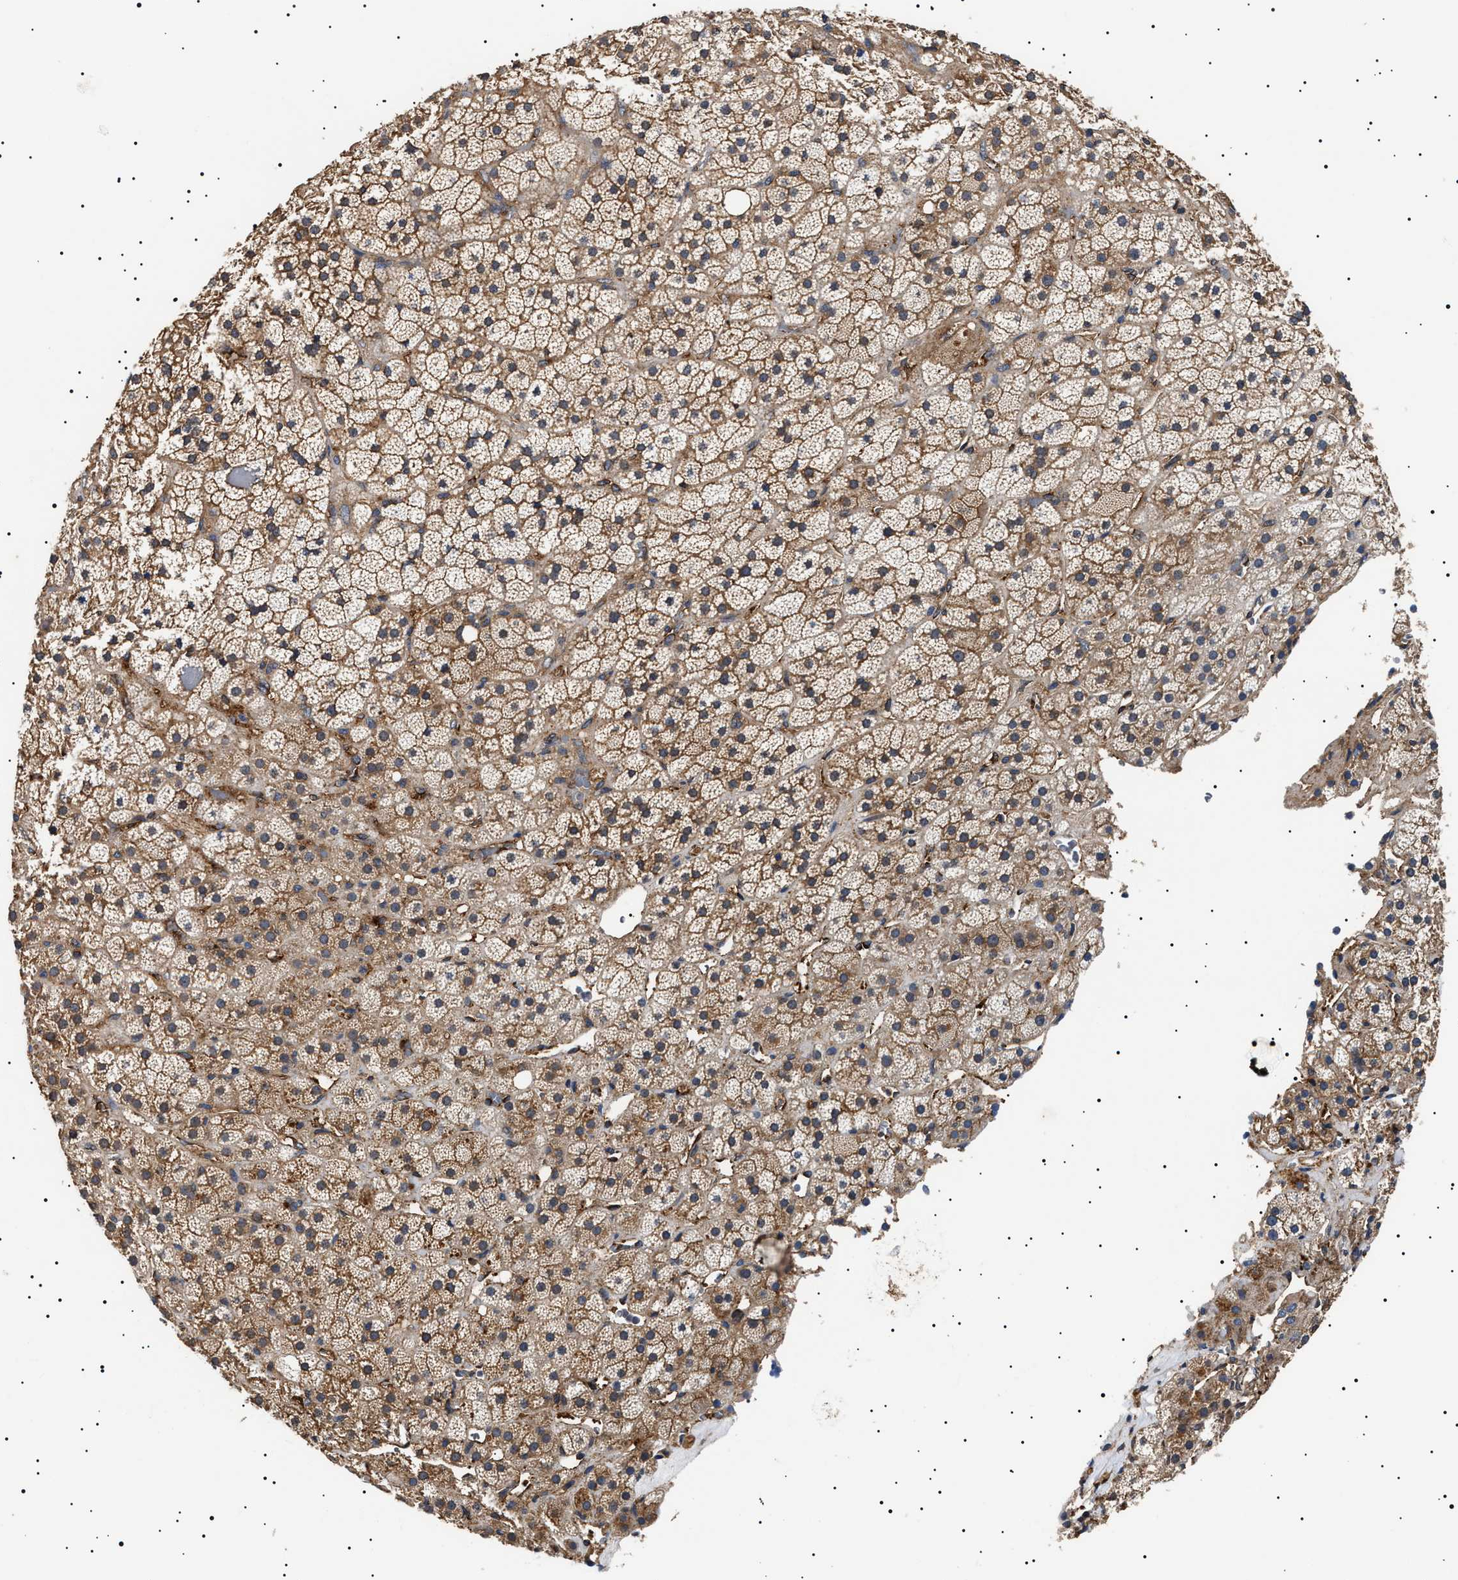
{"staining": {"intensity": "moderate", "quantity": ">75%", "location": "cytoplasmic/membranous"}, "tissue": "adrenal gland", "cell_type": "Glandular cells", "image_type": "normal", "snomed": [{"axis": "morphology", "description": "Normal tissue, NOS"}, {"axis": "topography", "description": "Adrenal gland"}], "caption": "Immunohistochemistry staining of benign adrenal gland, which displays medium levels of moderate cytoplasmic/membranous expression in approximately >75% of glandular cells indicating moderate cytoplasmic/membranous protein expression. The staining was performed using DAB (3,3'-diaminobenzidine) (brown) for protein detection and nuclei were counterstained in hematoxylin (blue).", "gene": "TPP2", "patient": {"sex": "male", "age": 57}}